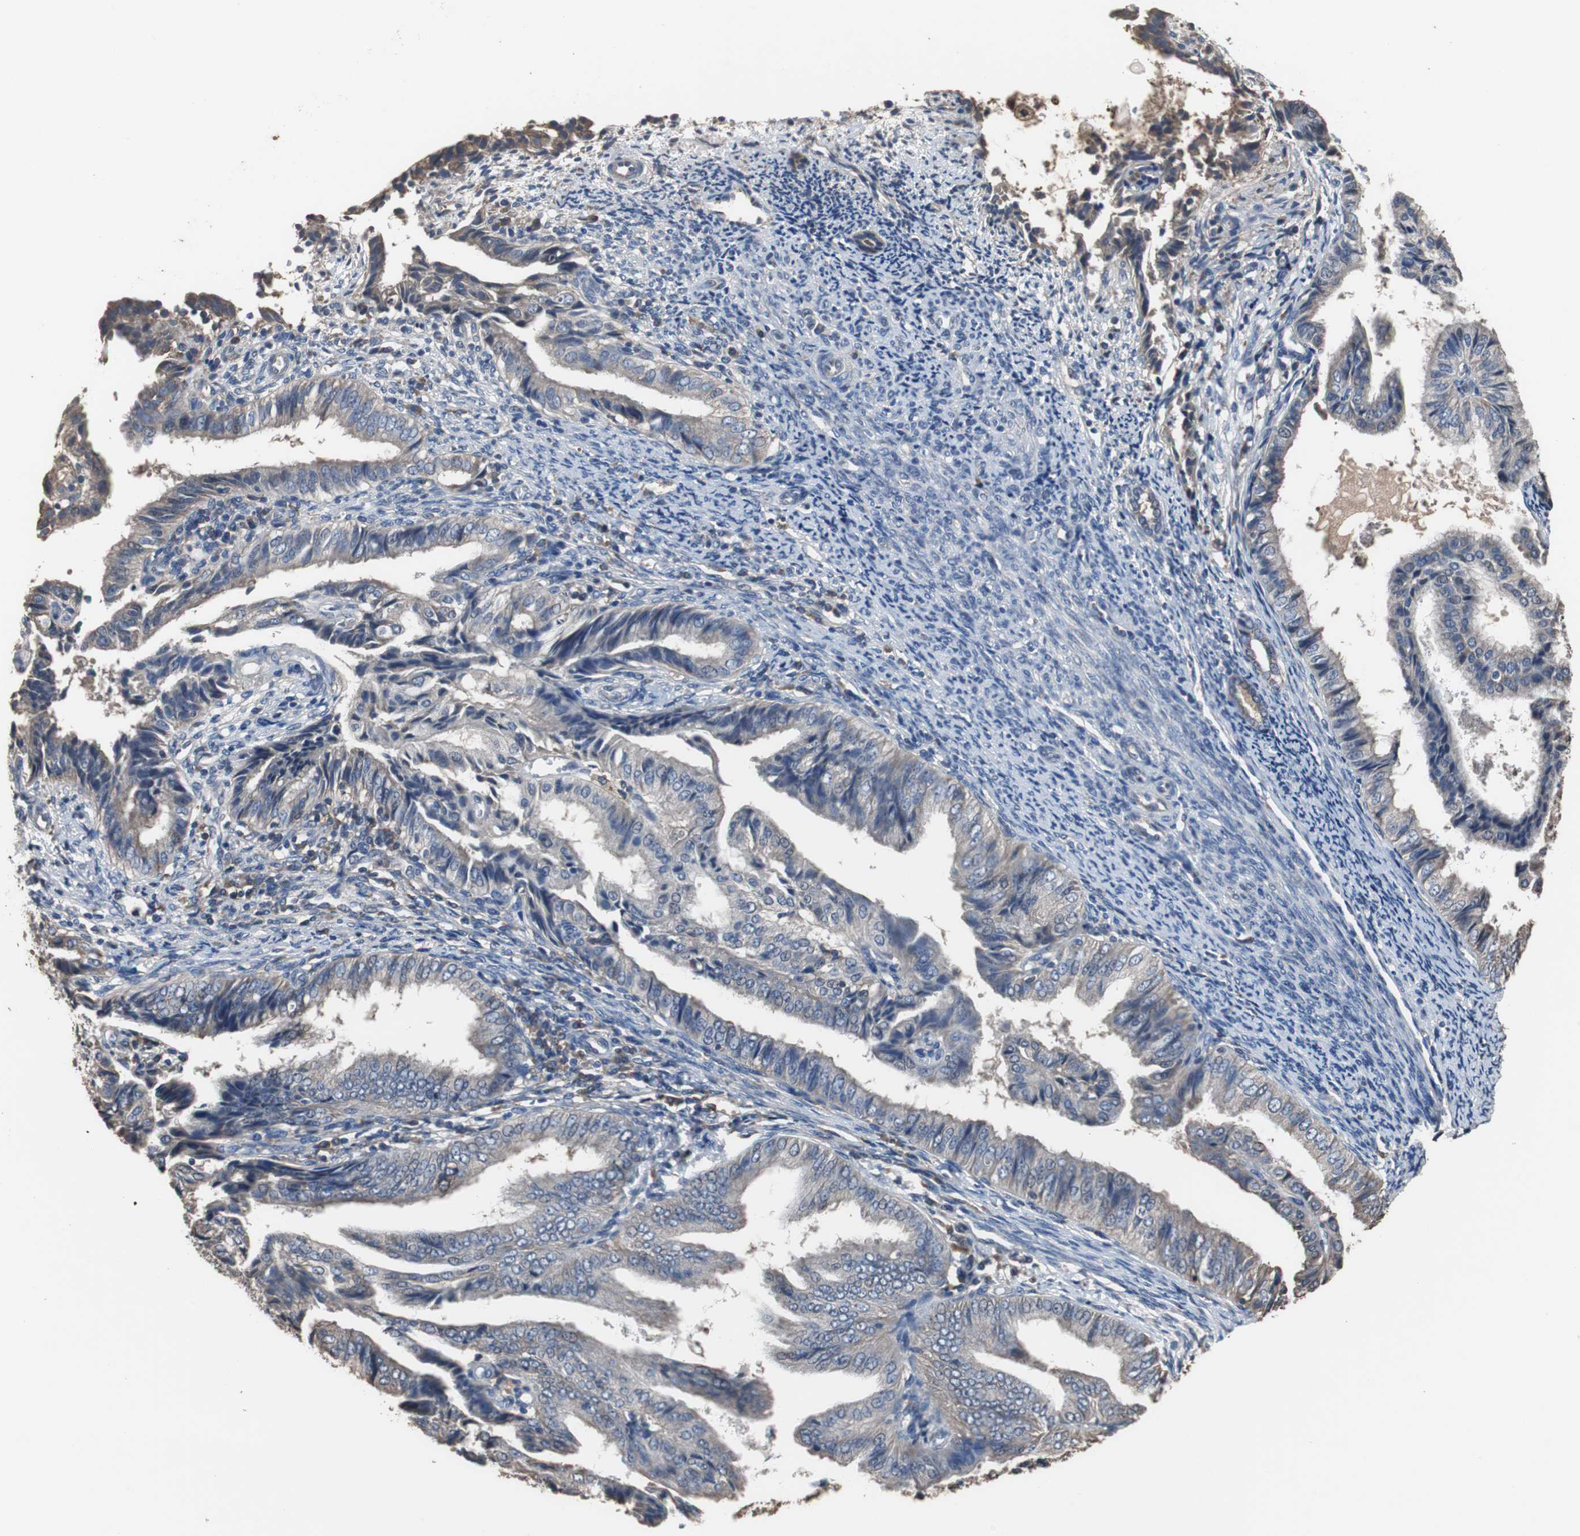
{"staining": {"intensity": "weak", "quantity": "25%-75%", "location": "cytoplasmic/membranous"}, "tissue": "endometrial cancer", "cell_type": "Tumor cells", "image_type": "cancer", "snomed": [{"axis": "morphology", "description": "Adenocarcinoma, NOS"}, {"axis": "topography", "description": "Endometrium"}], "caption": "Tumor cells reveal weak cytoplasmic/membranous positivity in approximately 25%-75% of cells in endometrial adenocarcinoma. The staining is performed using DAB (3,3'-diaminobenzidine) brown chromogen to label protein expression. The nuclei are counter-stained blue using hematoxylin.", "gene": "SCIMP", "patient": {"sex": "female", "age": 58}}